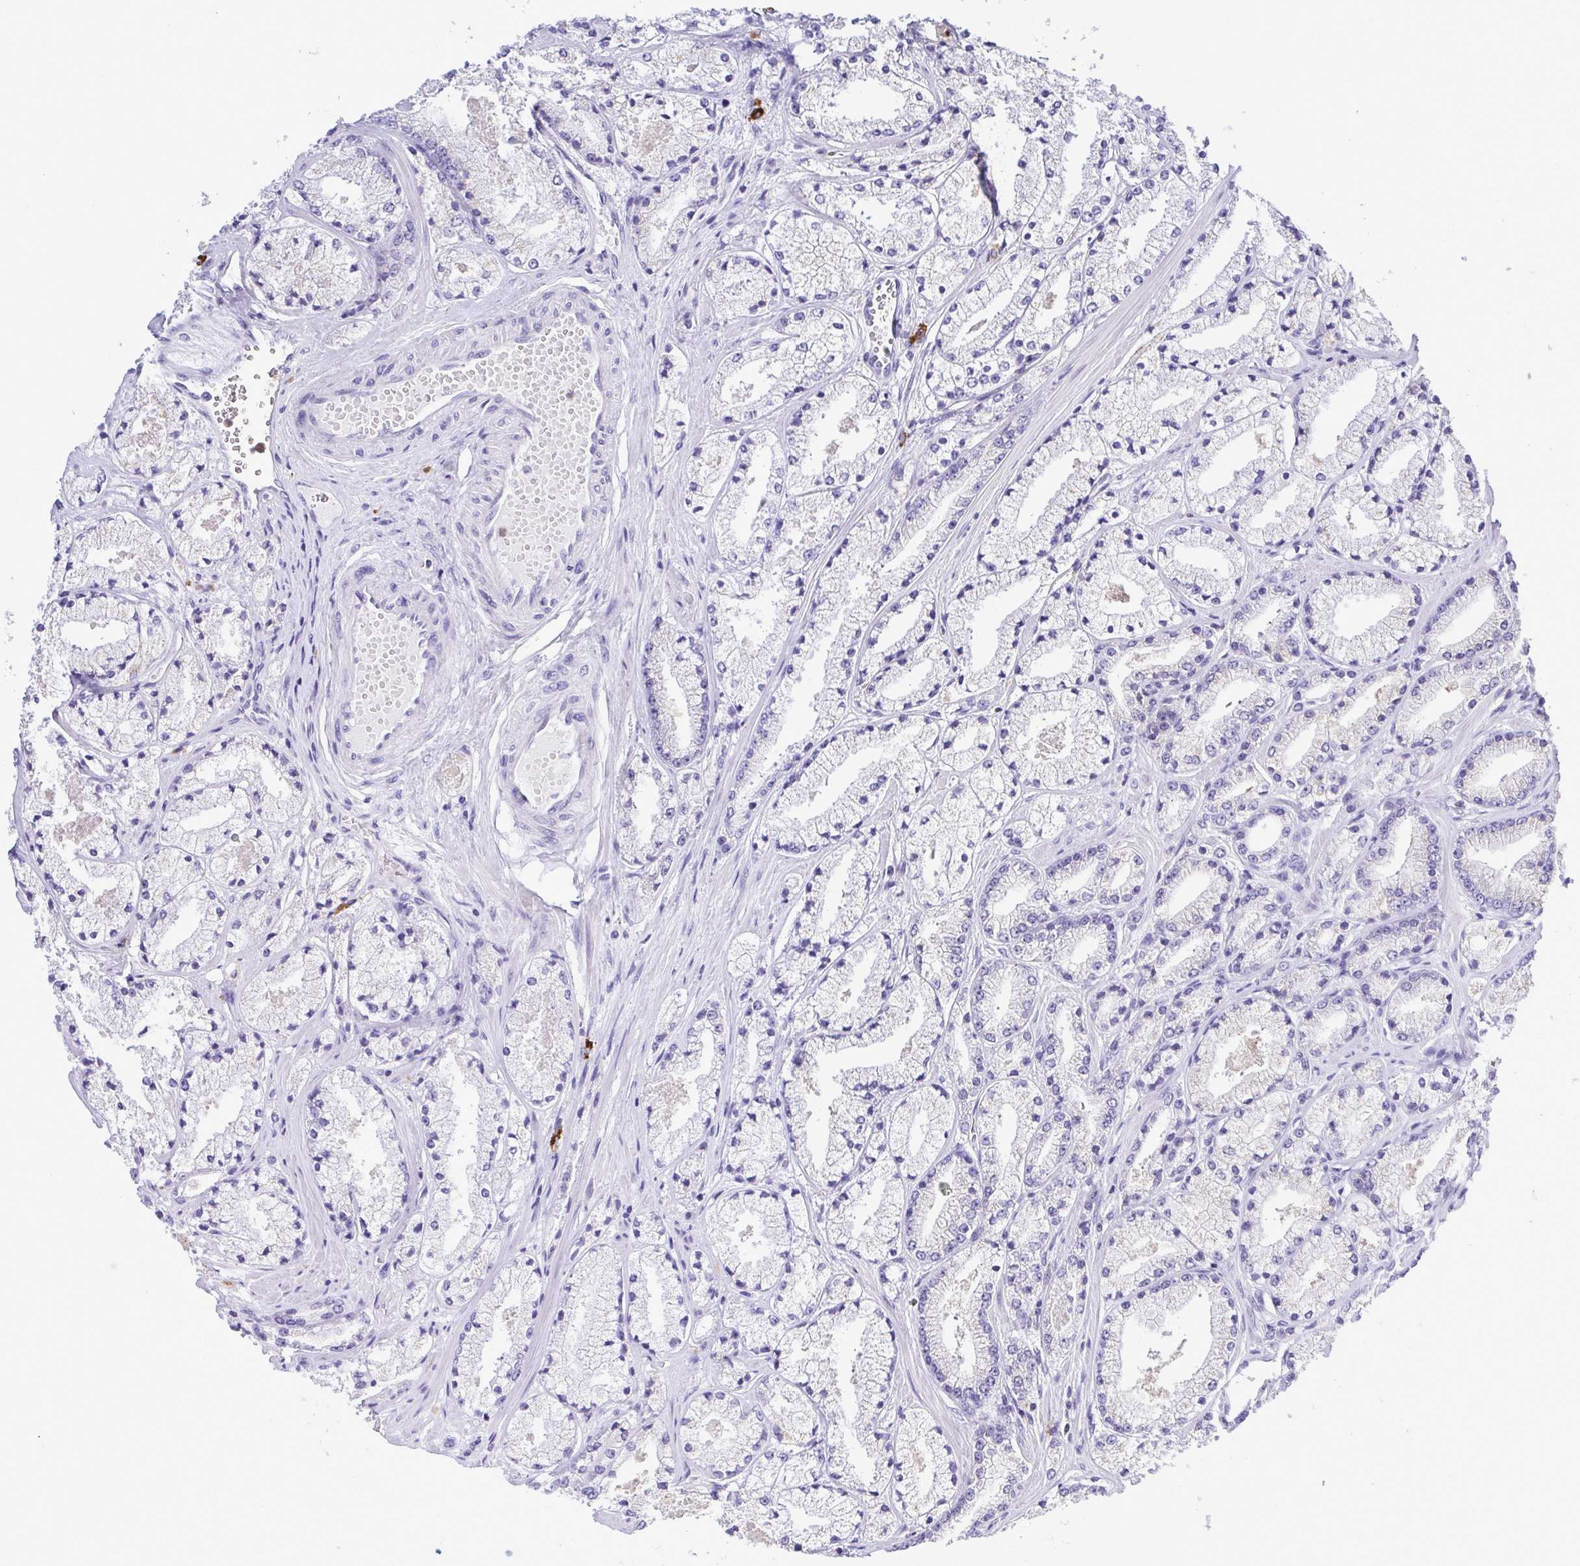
{"staining": {"intensity": "negative", "quantity": "none", "location": "none"}, "tissue": "prostate cancer", "cell_type": "Tumor cells", "image_type": "cancer", "snomed": [{"axis": "morphology", "description": "Adenocarcinoma, High grade"}, {"axis": "topography", "description": "Prostate"}], "caption": "This is an immunohistochemistry (IHC) histopathology image of prostate cancer (adenocarcinoma (high-grade)). There is no expression in tumor cells.", "gene": "PGLYRP1", "patient": {"sex": "male", "age": 63}}